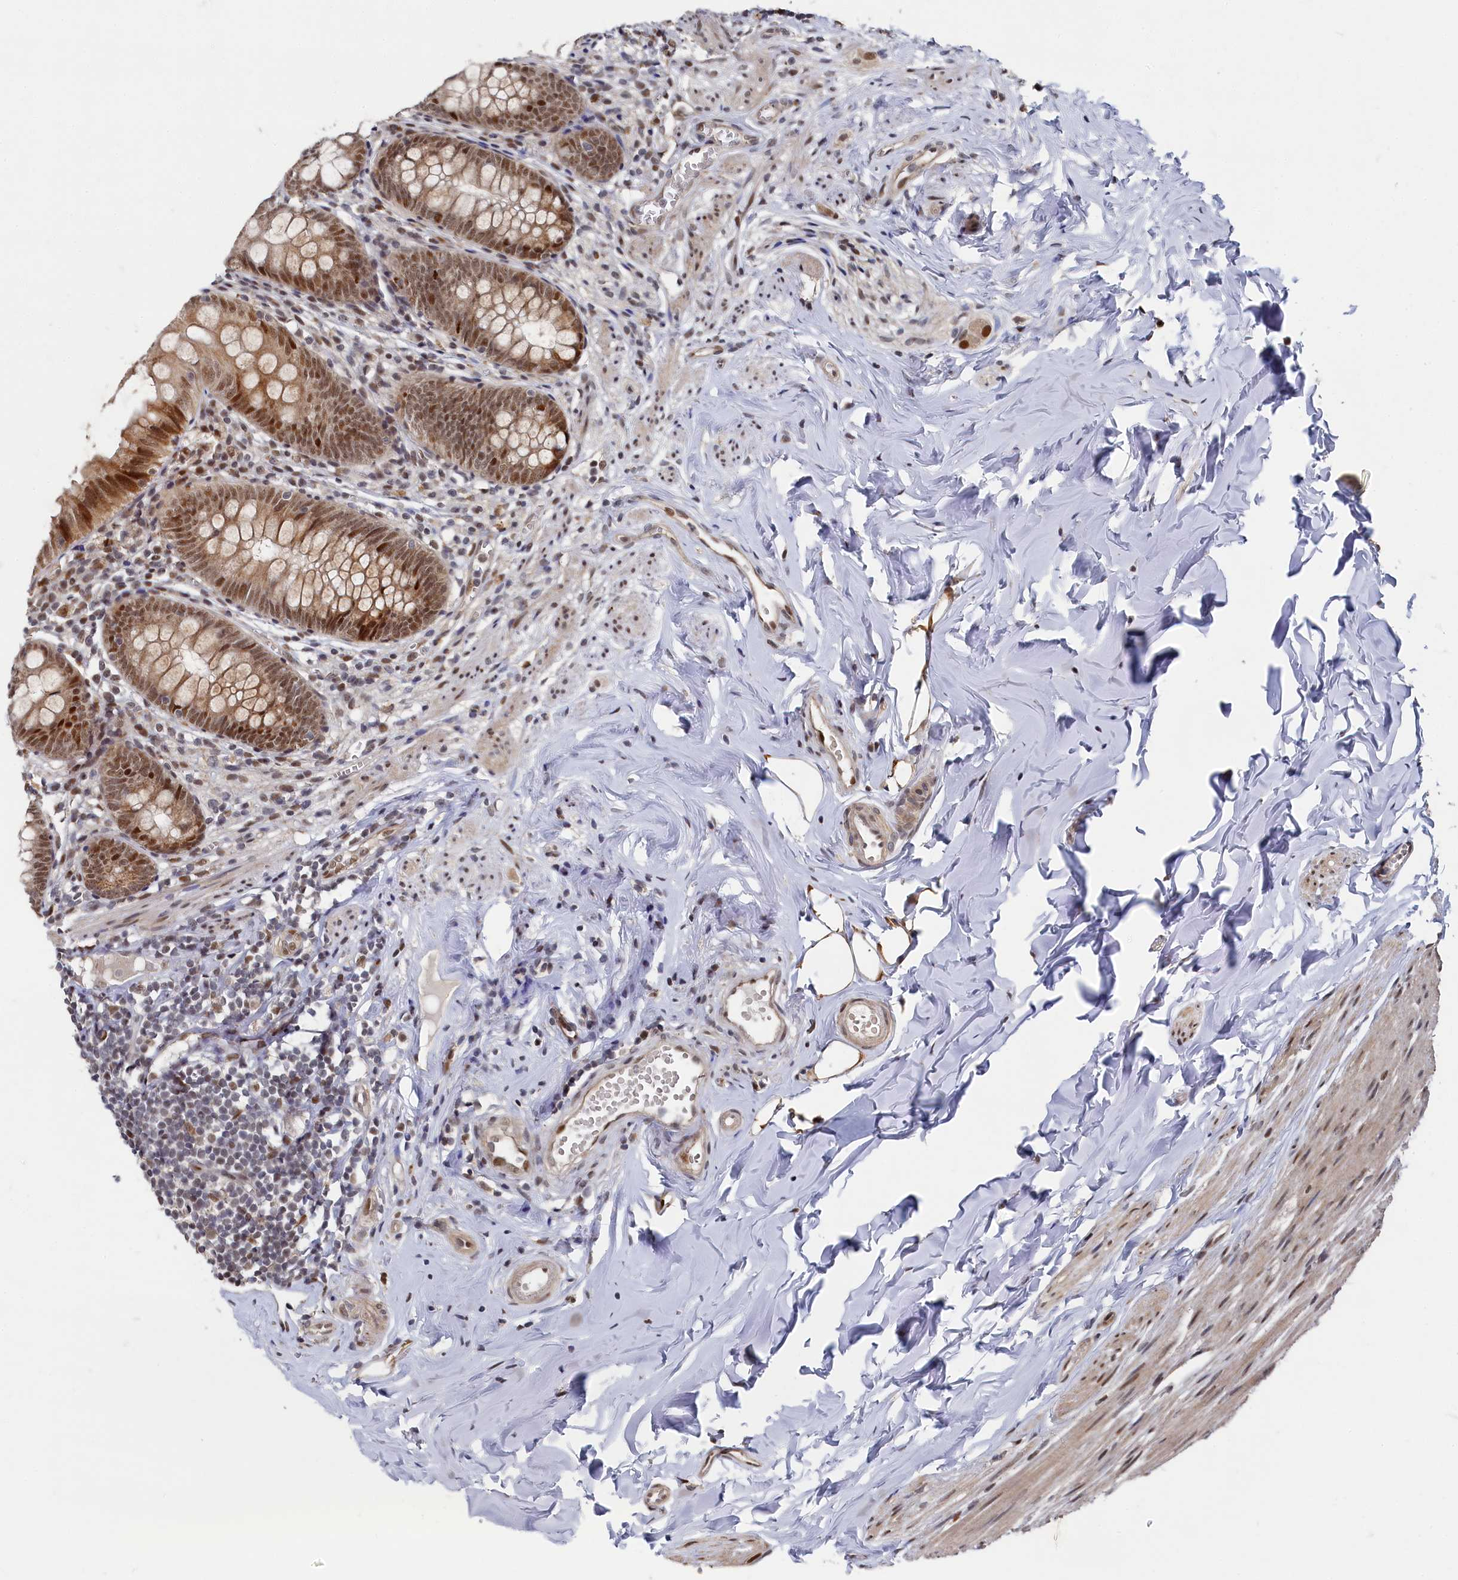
{"staining": {"intensity": "strong", "quantity": "25%-75%", "location": "cytoplasmic/membranous,nuclear"}, "tissue": "appendix", "cell_type": "Glandular cells", "image_type": "normal", "snomed": [{"axis": "morphology", "description": "Normal tissue, NOS"}, {"axis": "topography", "description": "Appendix"}], "caption": "Immunohistochemistry (IHC) of benign human appendix displays high levels of strong cytoplasmic/membranous,nuclear positivity in approximately 25%-75% of glandular cells.", "gene": "BUB3", "patient": {"sex": "female", "age": 51}}